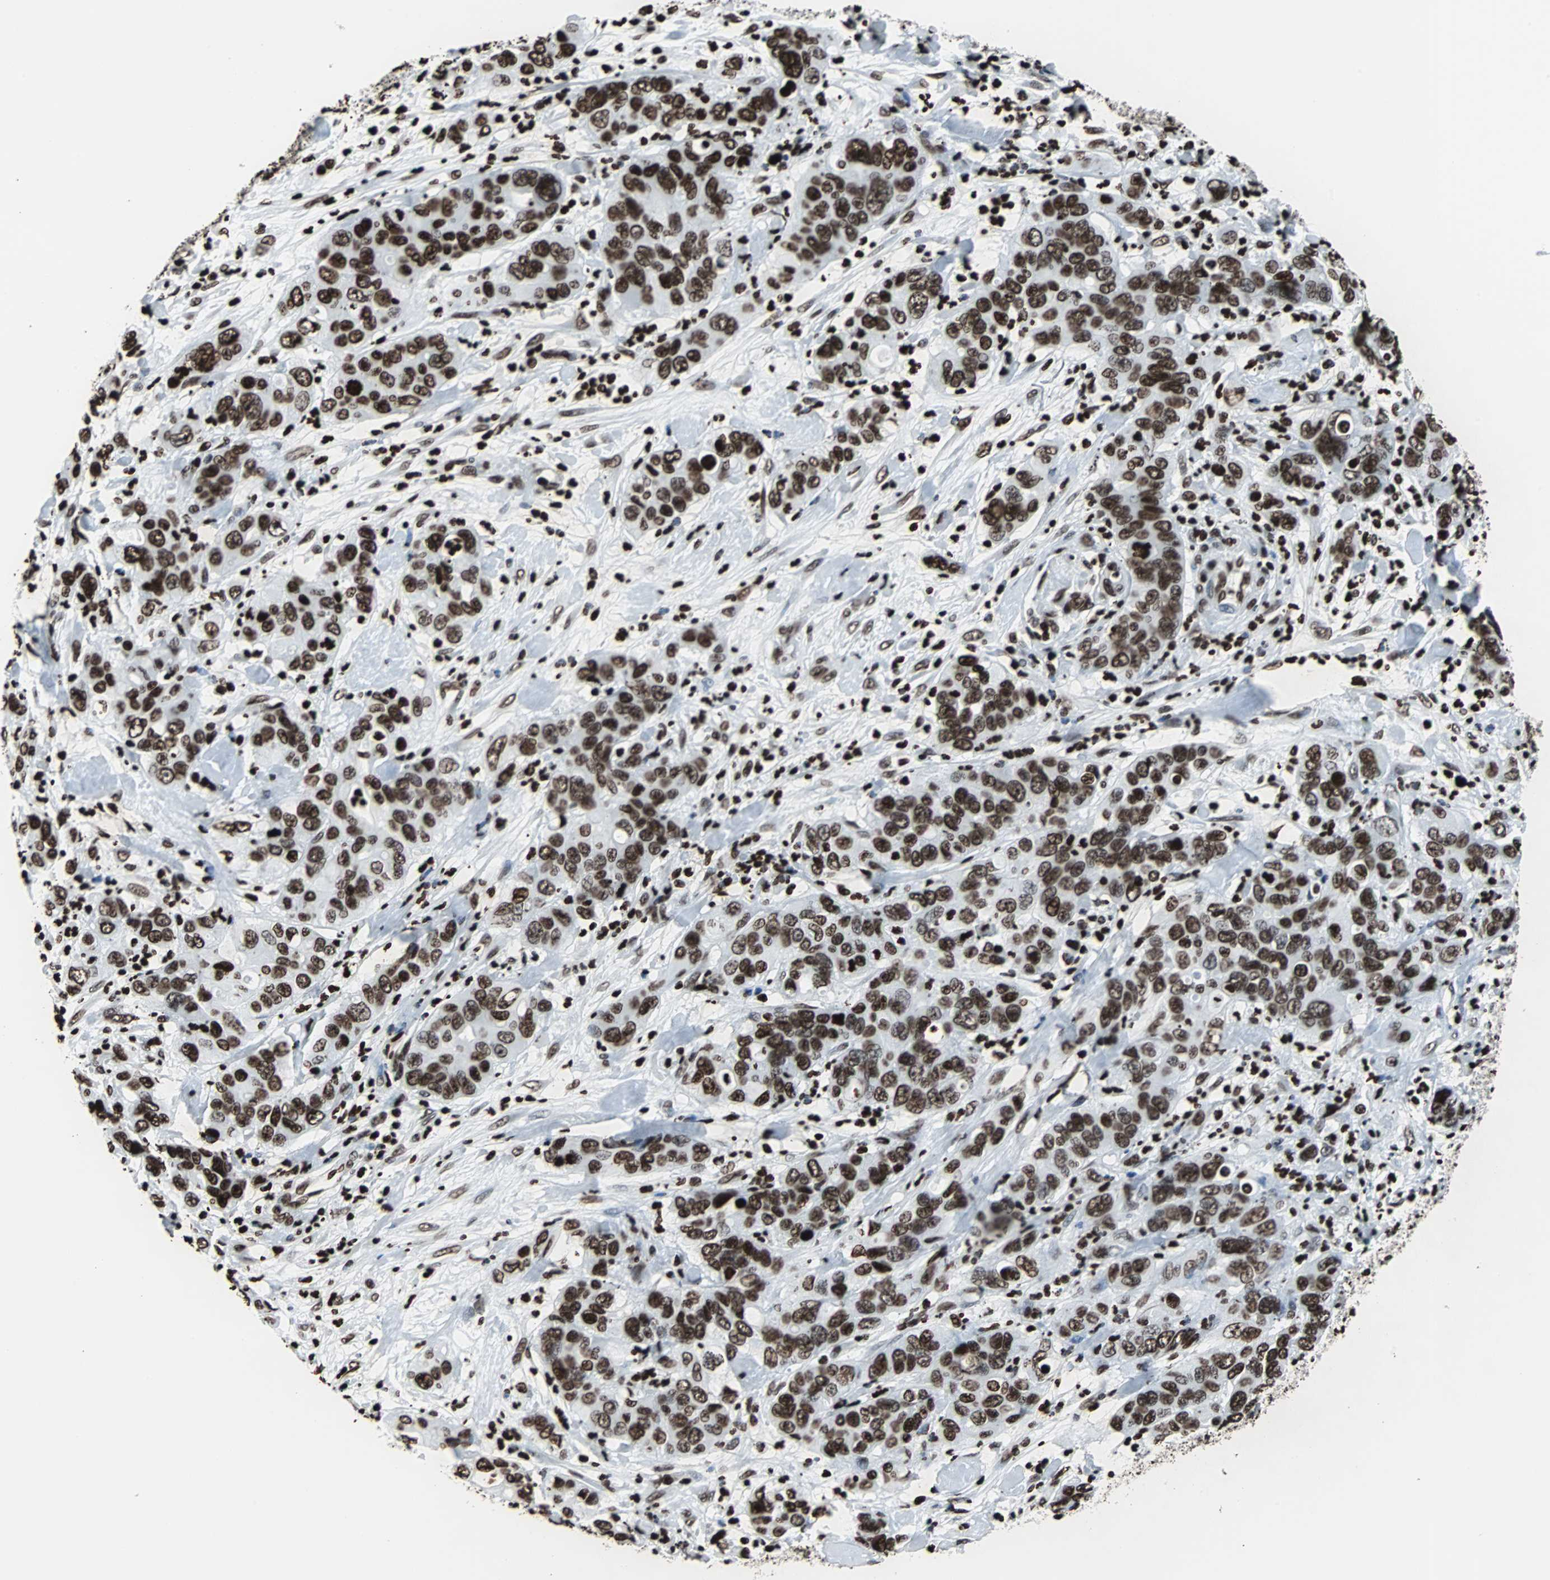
{"staining": {"intensity": "strong", "quantity": ">75%", "location": "nuclear"}, "tissue": "pancreatic cancer", "cell_type": "Tumor cells", "image_type": "cancer", "snomed": [{"axis": "morphology", "description": "Adenocarcinoma, NOS"}, {"axis": "topography", "description": "Pancreas"}], "caption": "Human pancreatic adenocarcinoma stained with a protein marker shows strong staining in tumor cells.", "gene": "H2BC18", "patient": {"sex": "female", "age": 71}}